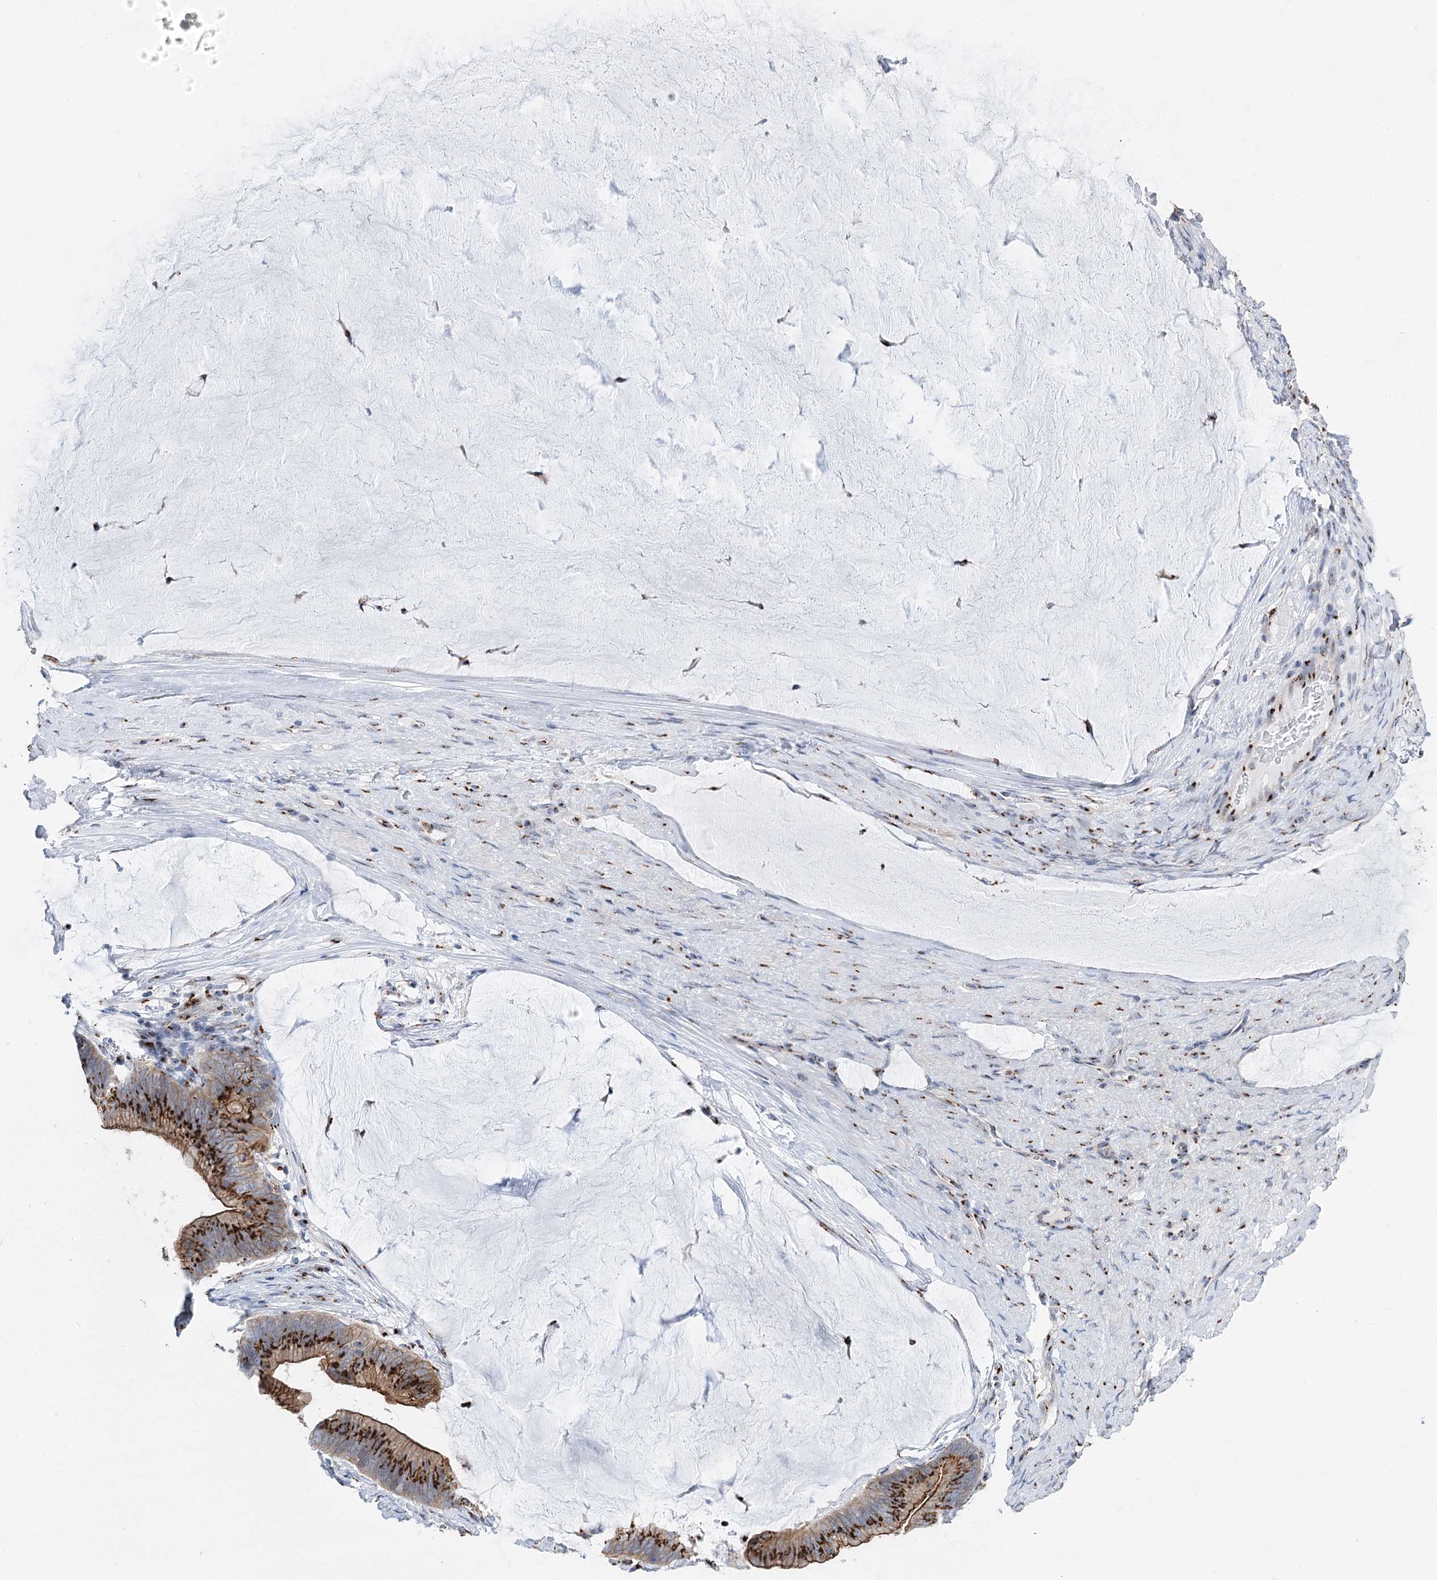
{"staining": {"intensity": "strong", "quantity": ">75%", "location": "cytoplasmic/membranous"}, "tissue": "ovarian cancer", "cell_type": "Tumor cells", "image_type": "cancer", "snomed": [{"axis": "morphology", "description": "Cystadenocarcinoma, mucinous, NOS"}, {"axis": "topography", "description": "Ovary"}], "caption": "An IHC image of neoplastic tissue is shown. Protein staining in brown highlights strong cytoplasmic/membranous positivity in ovarian cancer within tumor cells.", "gene": "TMEM165", "patient": {"sex": "female", "age": 61}}